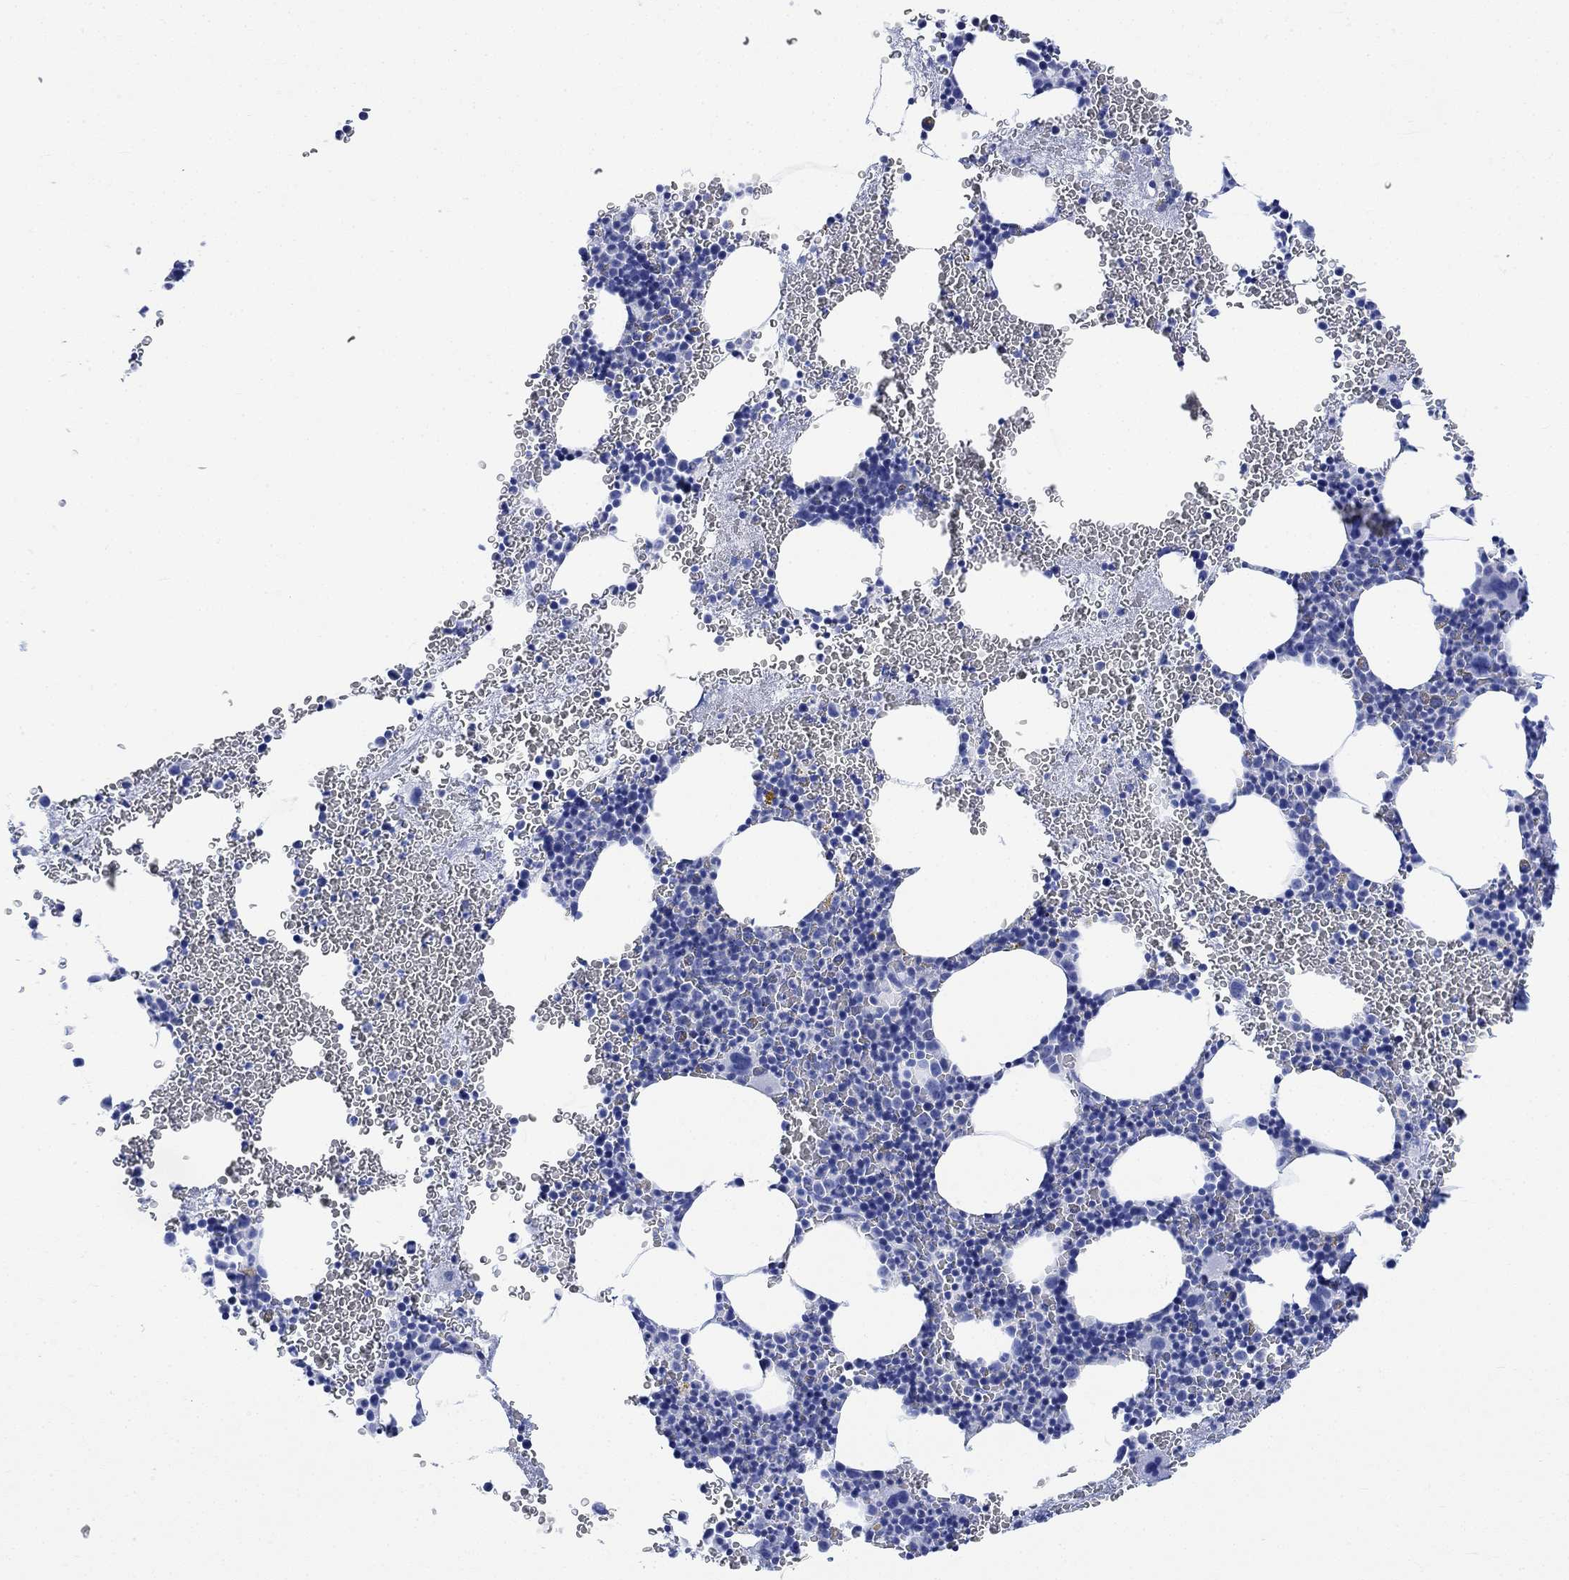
{"staining": {"intensity": "negative", "quantity": "none", "location": "none"}, "tissue": "bone marrow", "cell_type": "Hematopoietic cells", "image_type": "normal", "snomed": [{"axis": "morphology", "description": "Normal tissue, NOS"}, {"axis": "topography", "description": "Bone marrow"}], "caption": "Immunohistochemical staining of unremarkable bone marrow displays no significant expression in hematopoietic cells. (Stains: DAB (3,3'-diaminobenzidine) immunohistochemistry with hematoxylin counter stain, Microscopy: brightfield microscopy at high magnification).", "gene": "CELF4", "patient": {"sex": "male", "age": 50}}